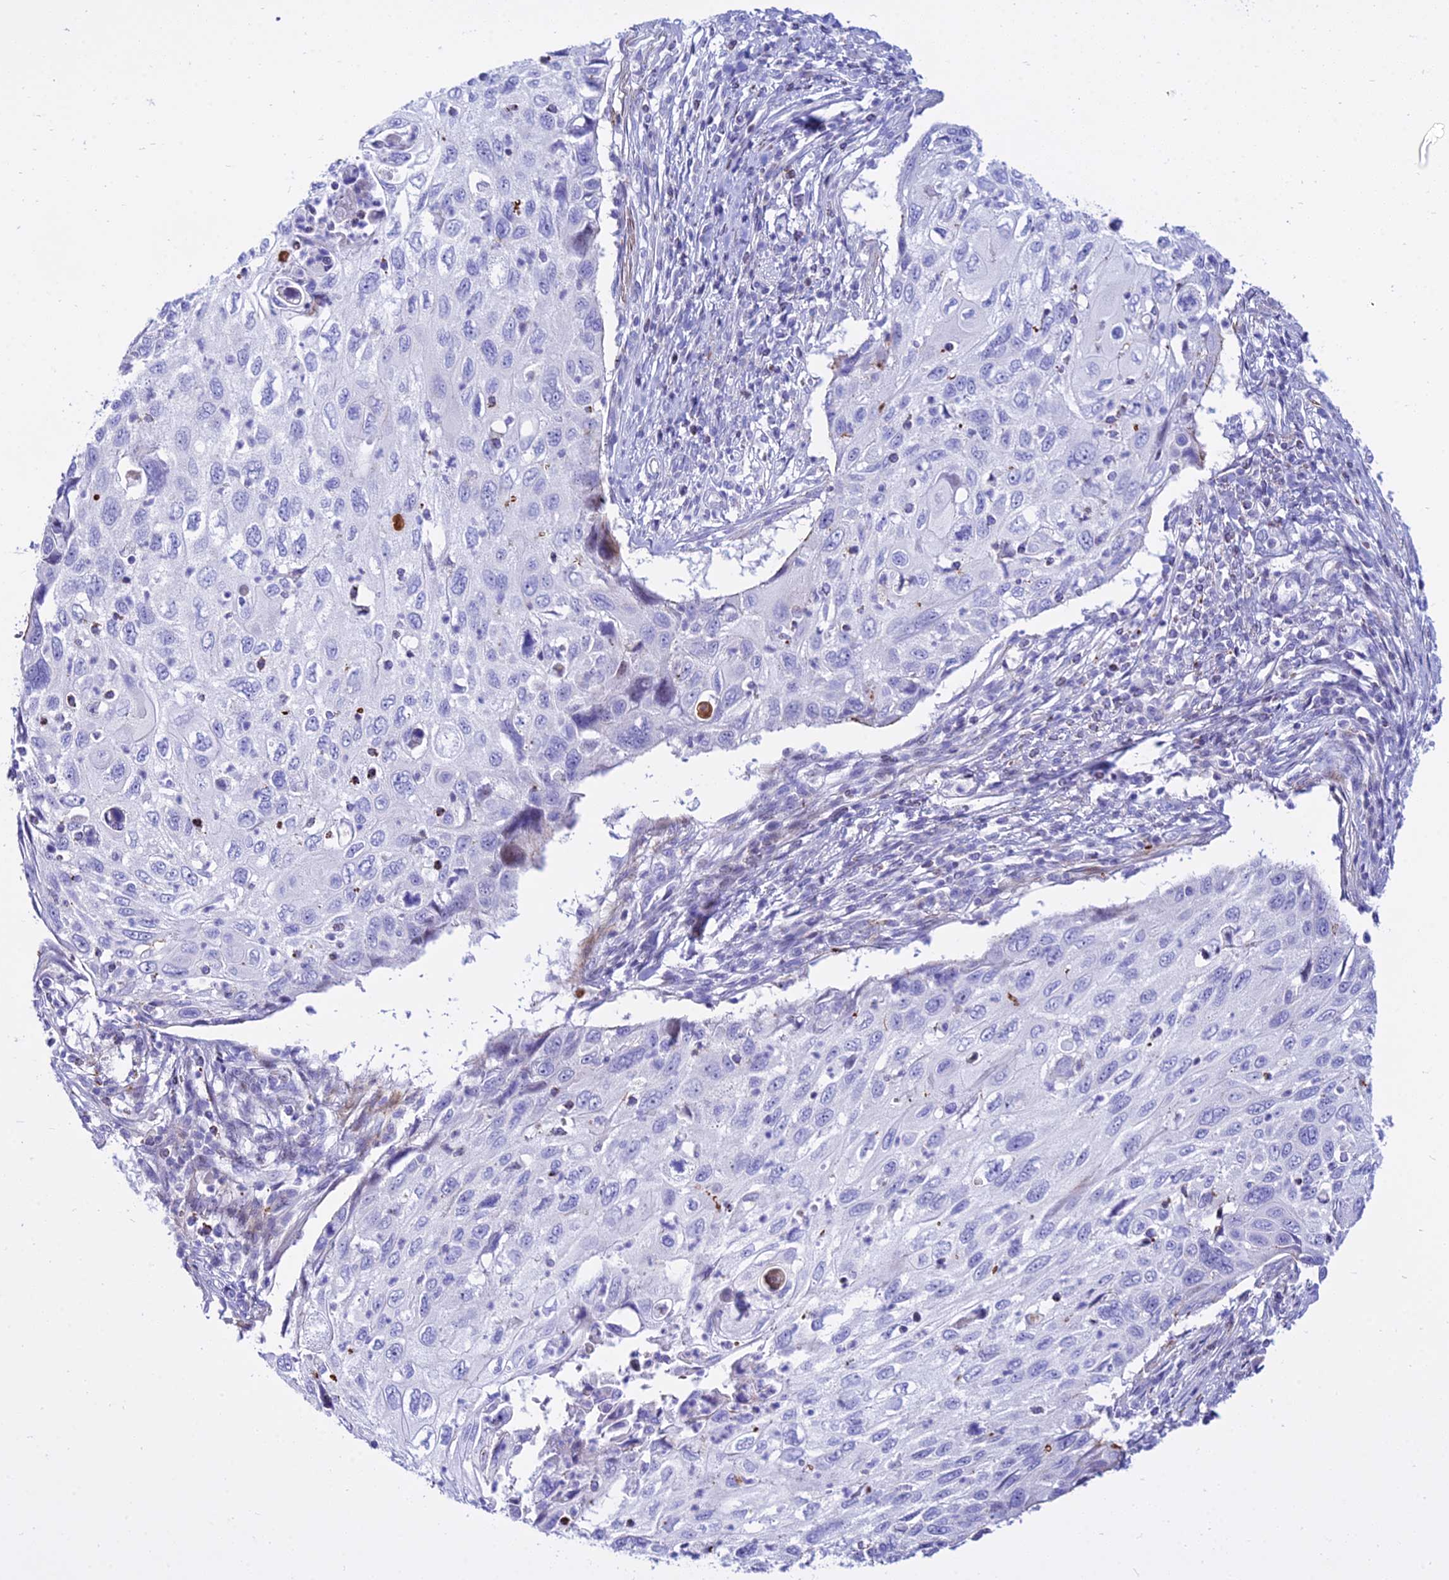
{"staining": {"intensity": "negative", "quantity": "none", "location": "none"}, "tissue": "cervical cancer", "cell_type": "Tumor cells", "image_type": "cancer", "snomed": [{"axis": "morphology", "description": "Squamous cell carcinoma, NOS"}, {"axis": "topography", "description": "Cervix"}], "caption": "Protein analysis of cervical cancer (squamous cell carcinoma) reveals no significant positivity in tumor cells.", "gene": "DLX1", "patient": {"sex": "female", "age": 70}}